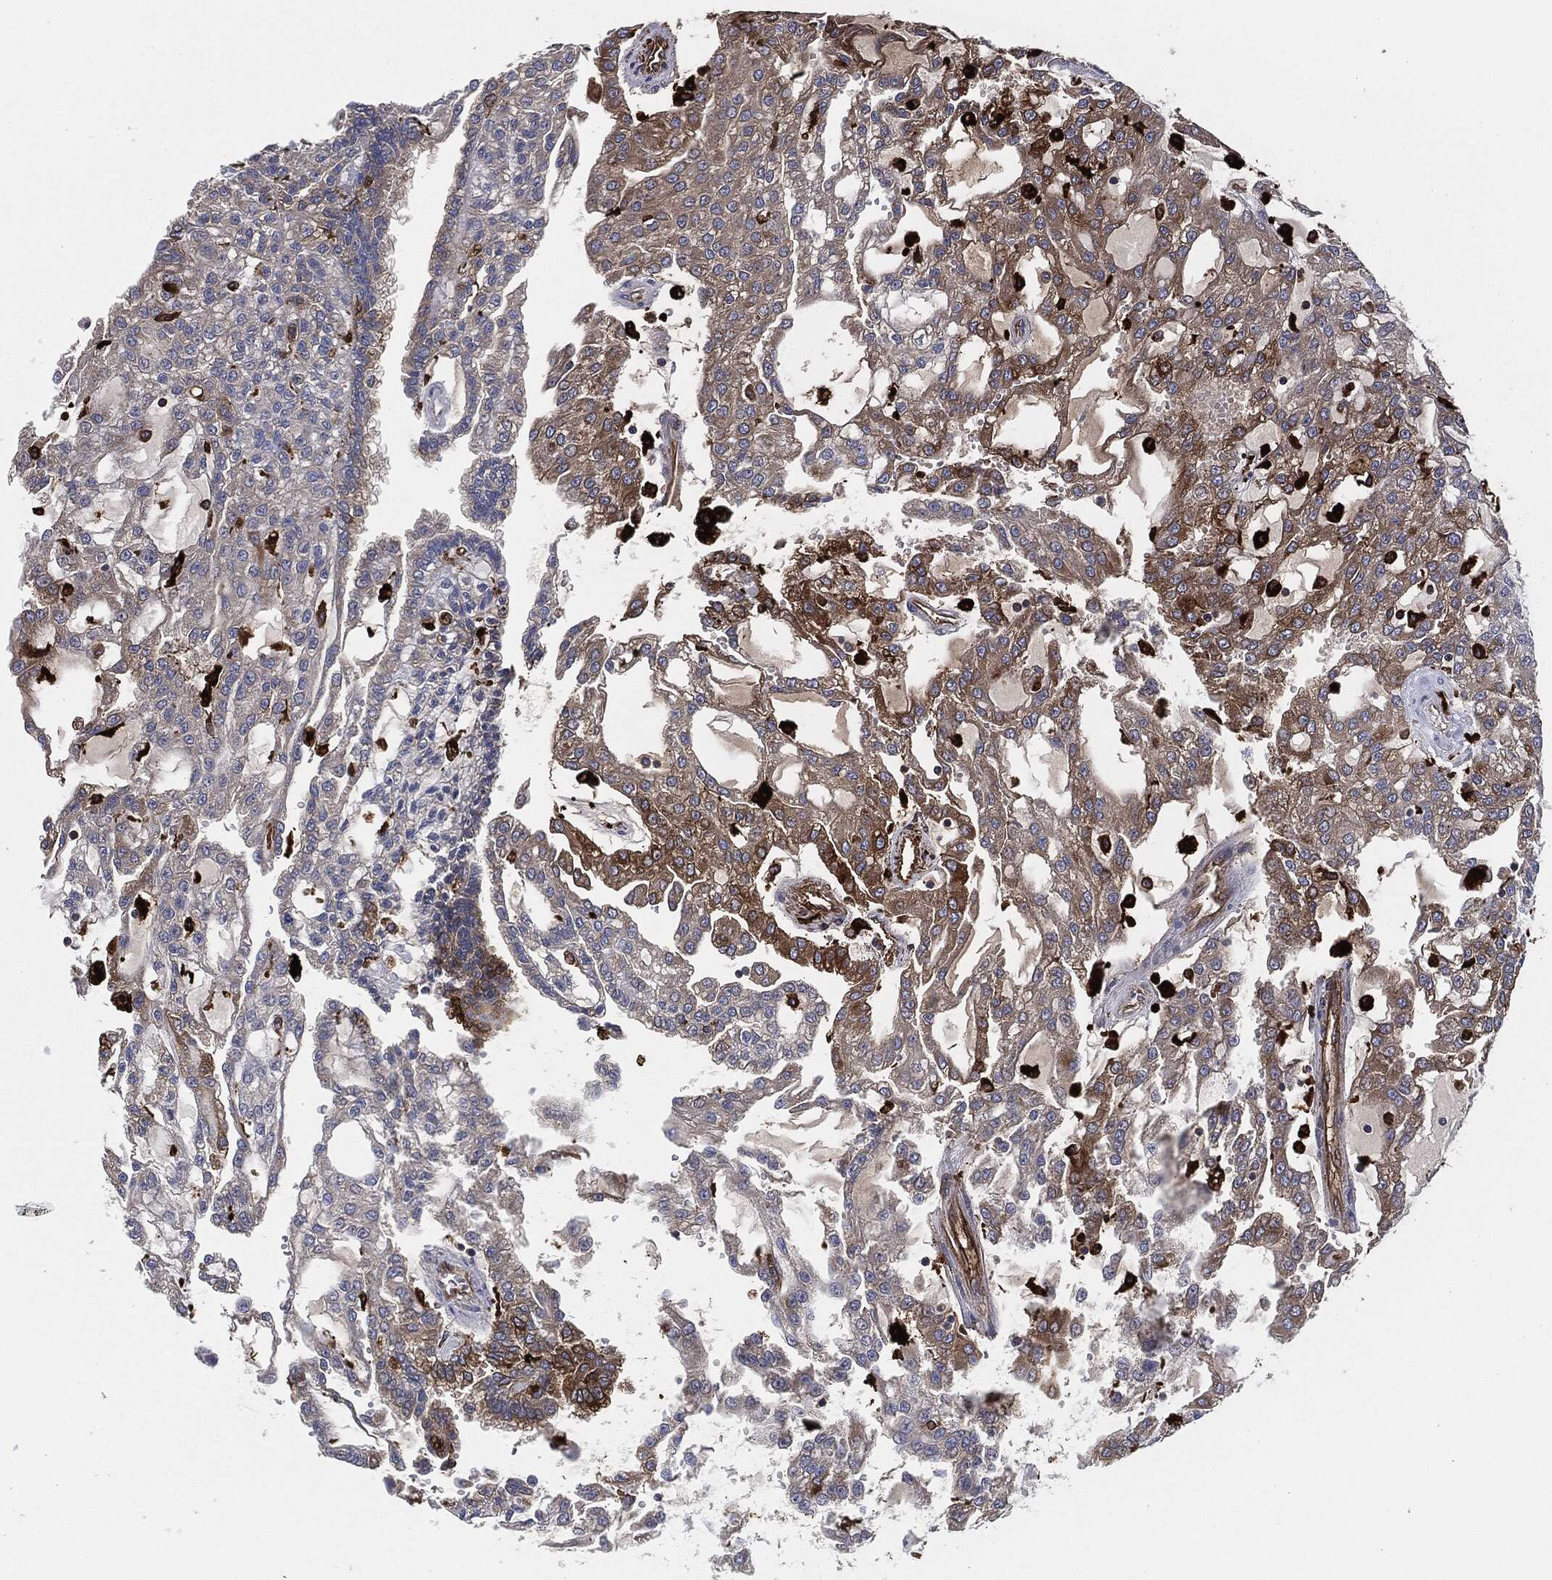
{"staining": {"intensity": "moderate", "quantity": "<25%", "location": "cytoplasmic/membranous"}, "tissue": "renal cancer", "cell_type": "Tumor cells", "image_type": "cancer", "snomed": [{"axis": "morphology", "description": "Adenocarcinoma, NOS"}, {"axis": "topography", "description": "Kidney"}], "caption": "Protein staining exhibits moderate cytoplasmic/membranous expression in approximately <25% of tumor cells in renal cancer (adenocarcinoma).", "gene": "TMEM11", "patient": {"sex": "male", "age": 63}}